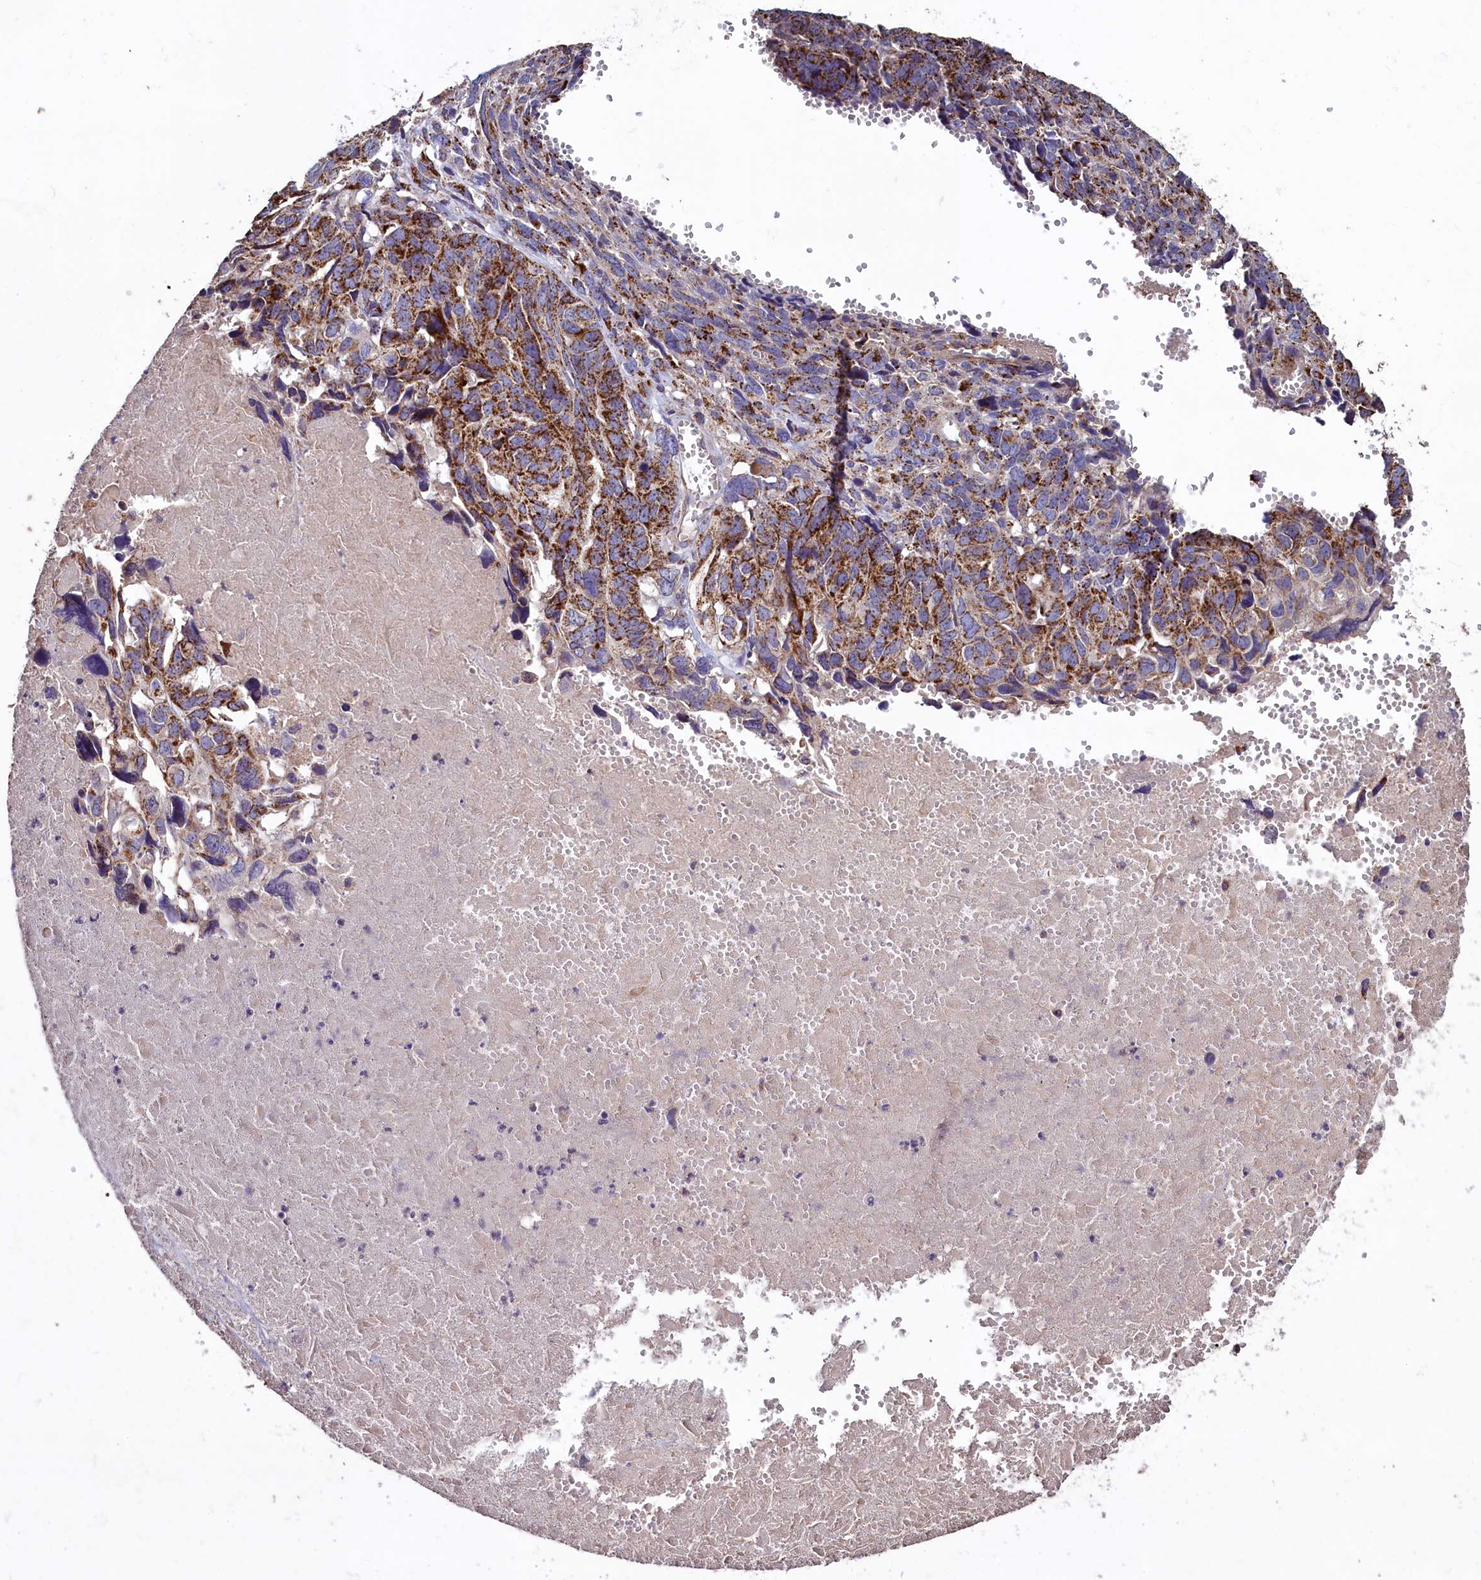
{"staining": {"intensity": "strong", "quantity": ">75%", "location": "cytoplasmic/membranous"}, "tissue": "ovarian cancer", "cell_type": "Tumor cells", "image_type": "cancer", "snomed": [{"axis": "morphology", "description": "Cystadenocarcinoma, serous, NOS"}, {"axis": "topography", "description": "Ovary"}], "caption": "Immunohistochemical staining of serous cystadenocarcinoma (ovarian) demonstrates strong cytoplasmic/membranous protein staining in approximately >75% of tumor cells.", "gene": "COQ9", "patient": {"sex": "female", "age": 79}}